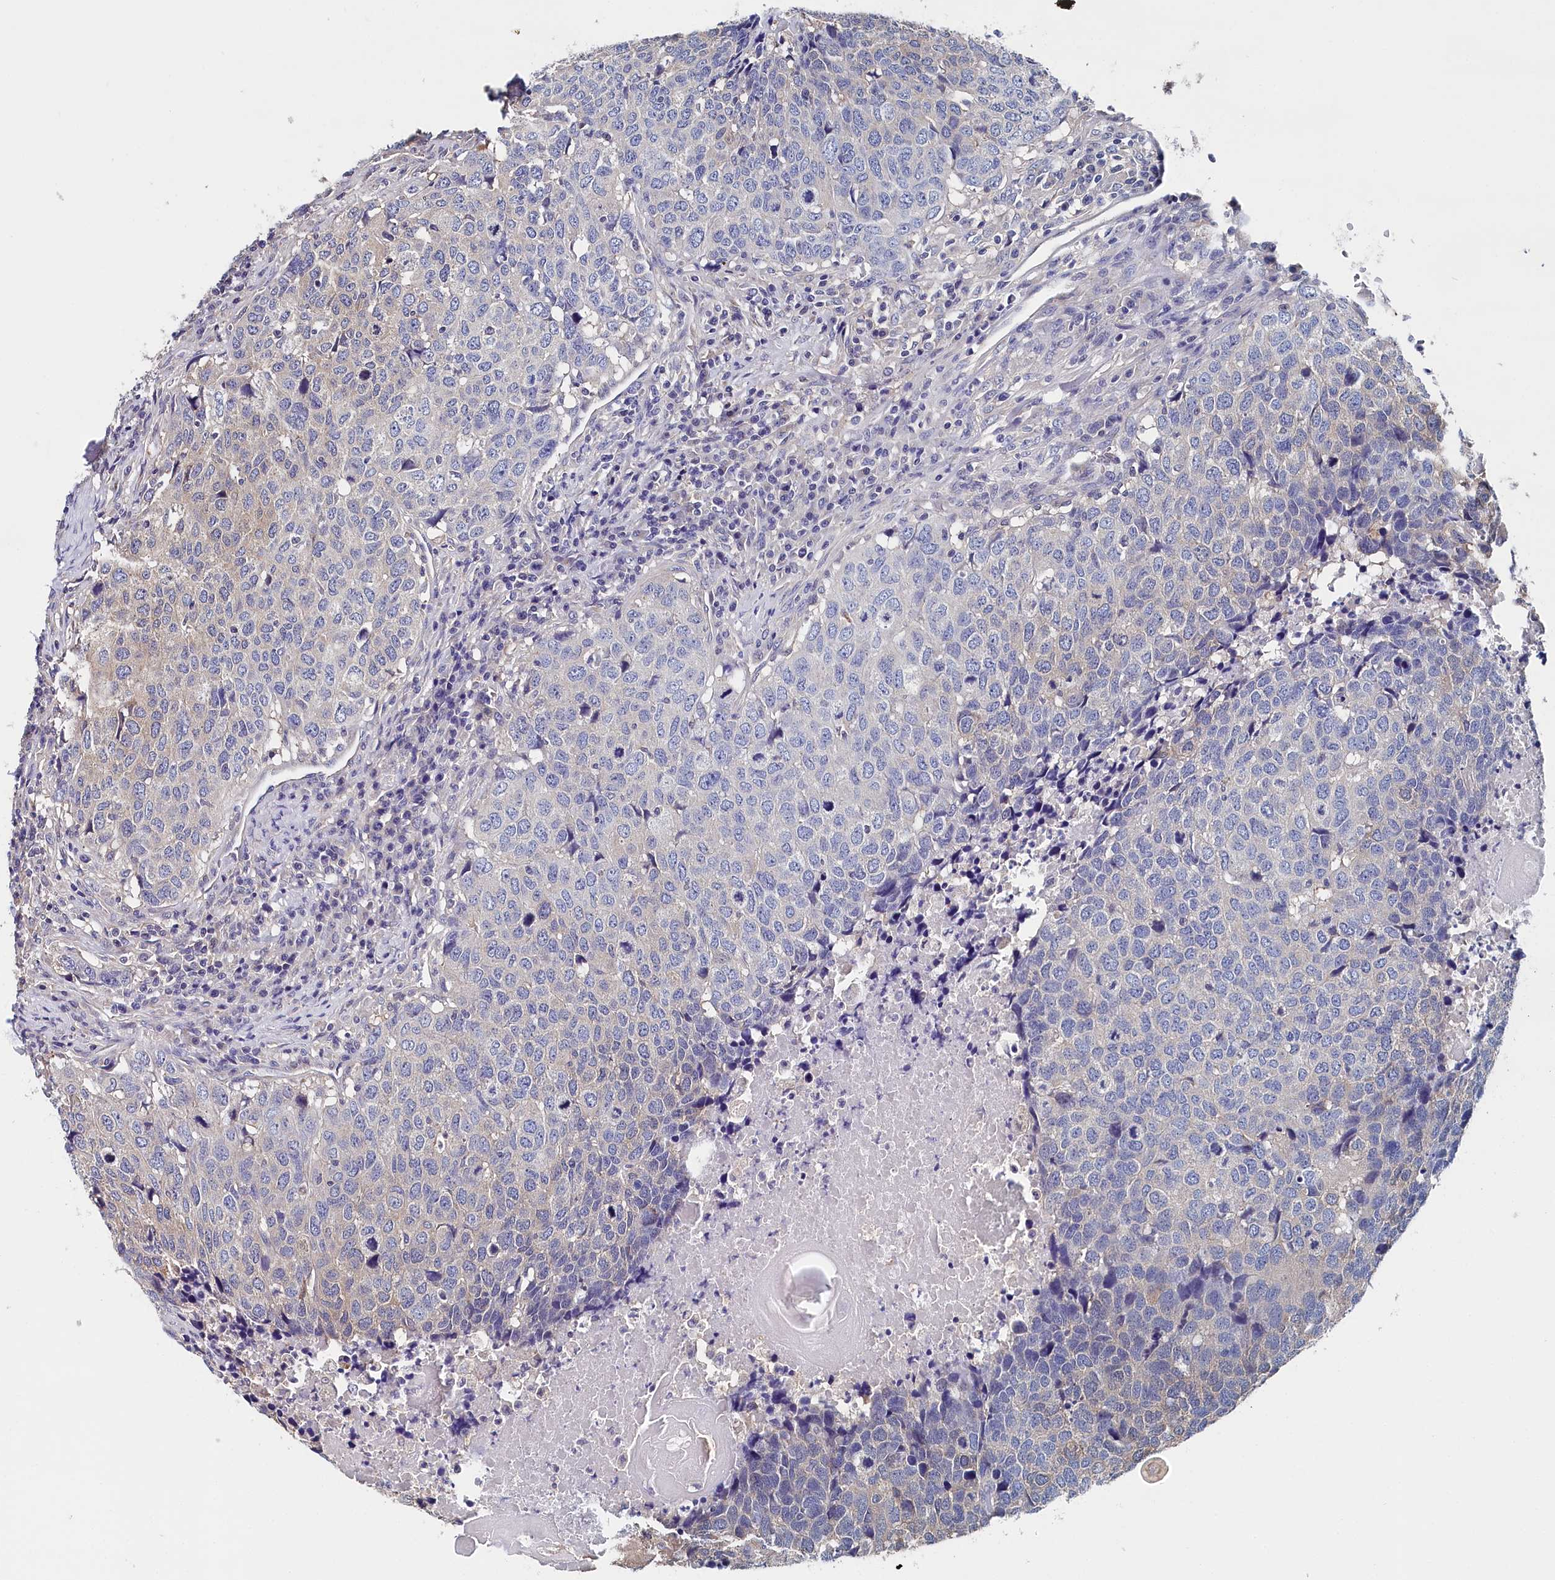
{"staining": {"intensity": "negative", "quantity": "none", "location": "none"}, "tissue": "head and neck cancer", "cell_type": "Tumor cells", "image_type": "cancer", "snomed": [{"axis": "morphology", "description": "Squamous cell carcinoma, NOS"}, {"axis": "topography", "description": "Head-Neck"}], "caption": "A histopathology image of head and neck squamous cell carcinoma stained for a protein exhibits no brown staining in tumor cells.", "gene": "BHMT", "patient": {"sex": "male", "age": 66}}